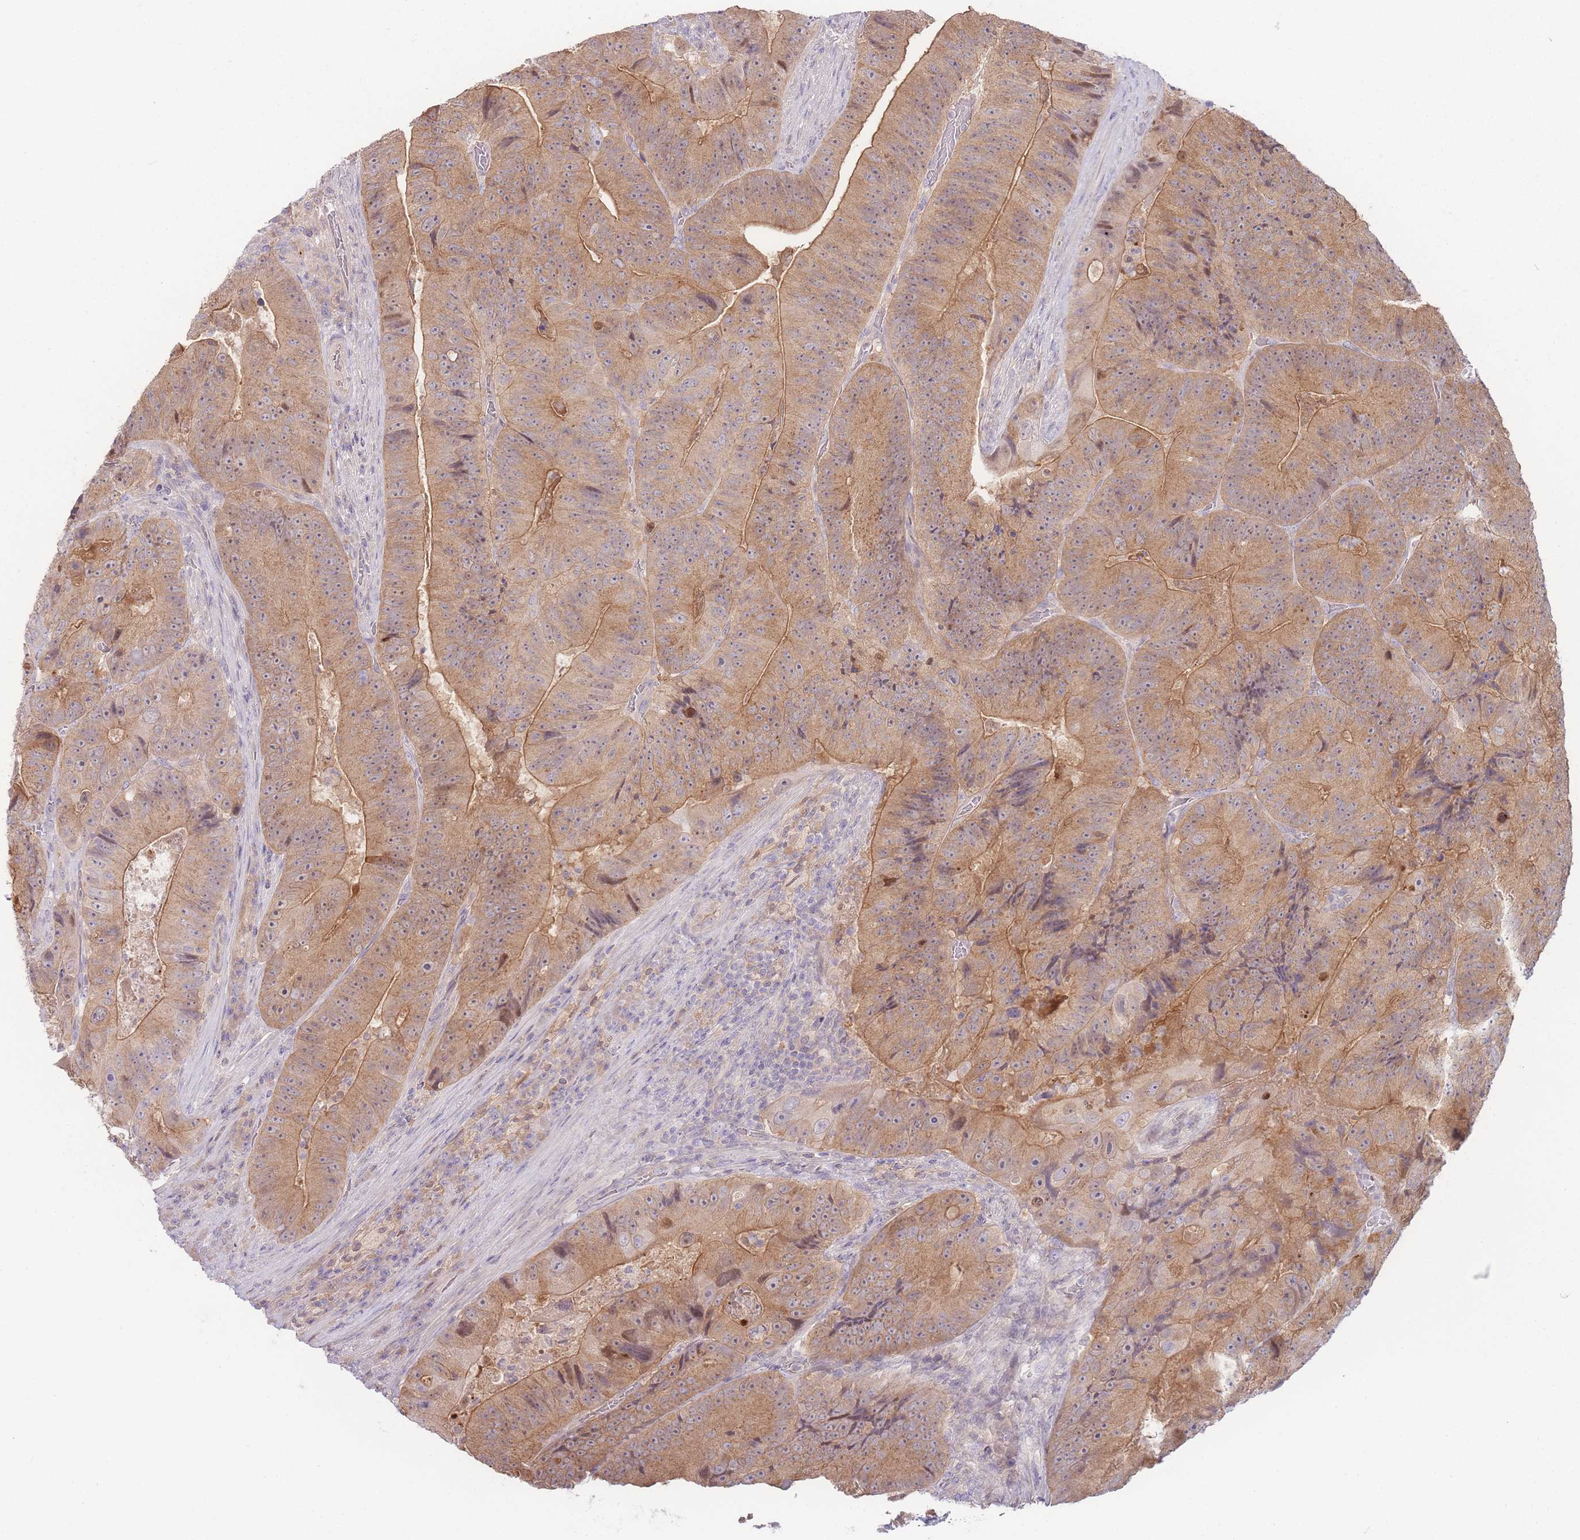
{"staining": {"intensity": "moderate", "quantity": ">75%", "location": "cytoplasmic/membranous"}, "tissue": "colorectal cancer", "cell_type": "Tumor cells", "image_type": "cancer", "snomed": [{"axis": "morphology", "description": "Adenocarcinoma, NOS"}, {"axis": "topography", "description": "Colon"}], "caption": "IHC image of adenocarcinoma (colorectal) stained for a protein (brown), which demonstrates medium levels of moderate cytoplasmic/membranous staining in about >75% of tumor cells.", "gene": "SPHKAP", "patient": {"sex": "female", "age": 86}}